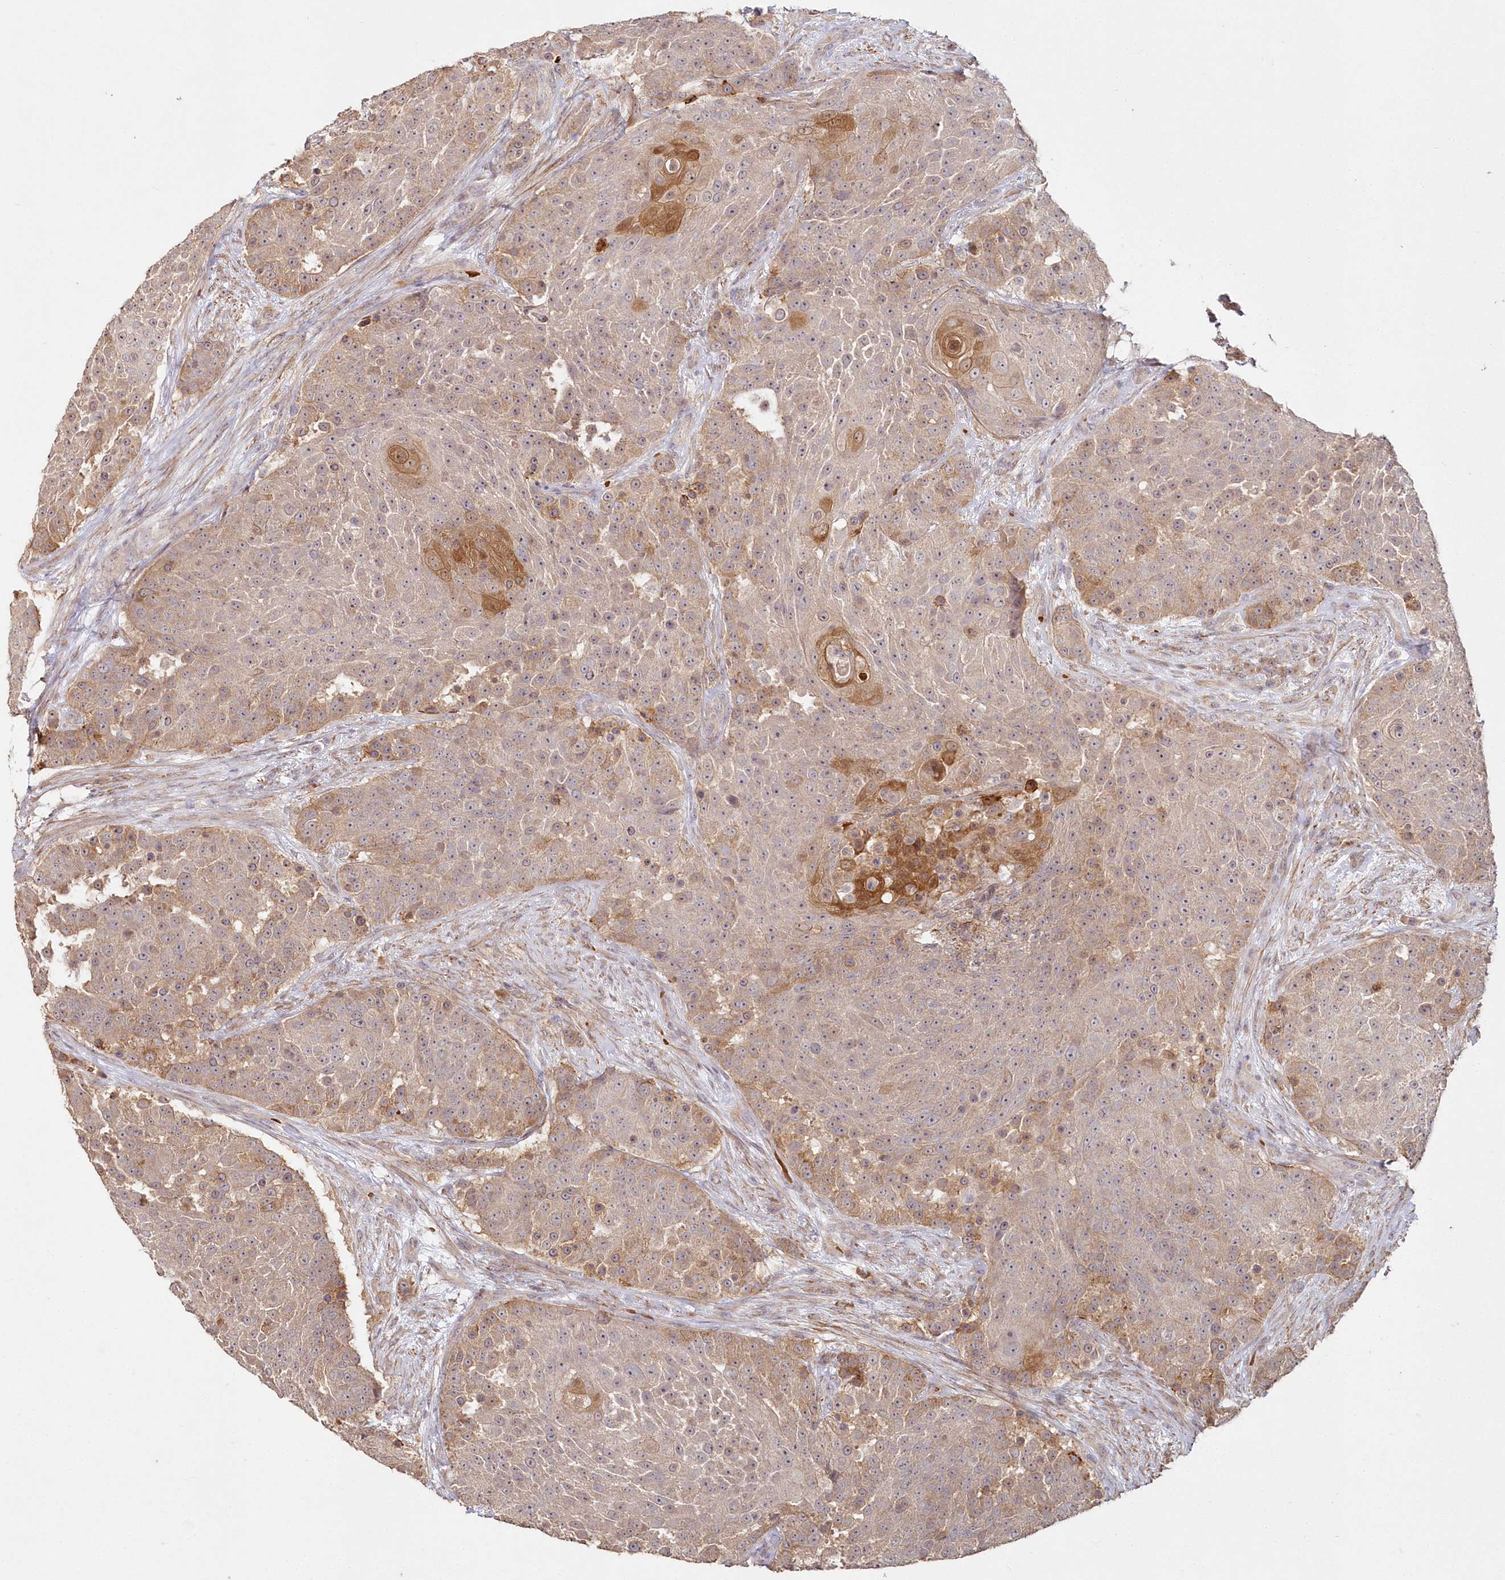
{"staining": {"intensity": "moderate", "quantity": "25%-75%", "location": "cytoplasmic/membranous"}, "tissue": "urothelial cancer", "cell_type": "Tumor cells", "image_type": "cancer", "snomed": [{"axis": "morphology", "description": "Urothelial carcinoma, High grade"}, {"axis": "topography", "description": "Urinary bladder"}], "caption": "Protein analysis of urothelial cancer tissue demonstrates moderate cytoplasmic/membranous expression in about 25%-75% of tumor cells. The protein of interest is stained brown, and the nuclei are stained in blue (DAB IHC with brightfield microscopy, high magnification).", "gene": "HYCC2", "patient": {"sex": "female", "age": 63}}